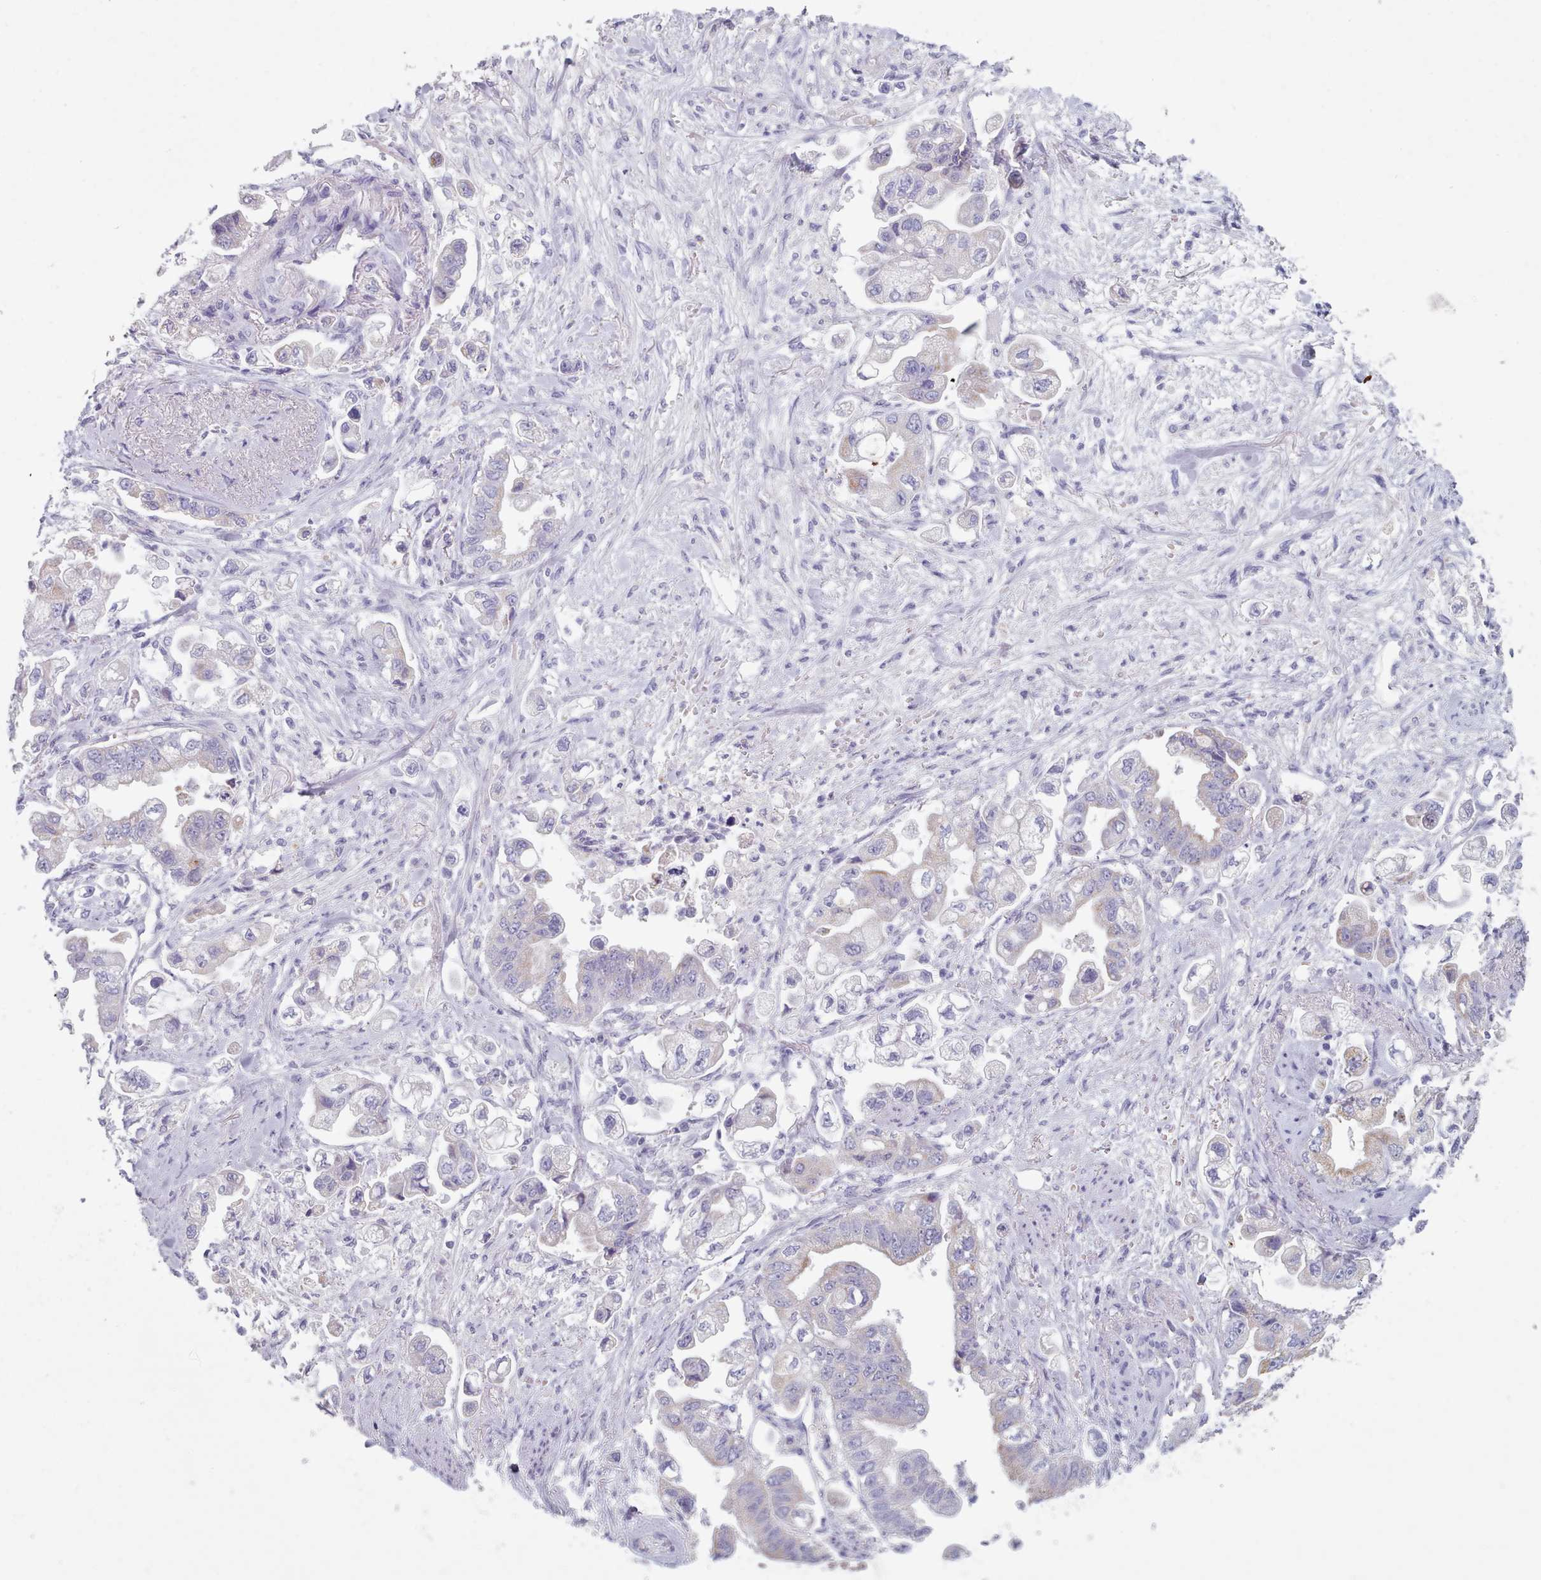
{"staining": {"intensity": "negative", "quantity": "none", "location": "none"}, "tissue": "stomach cancer", "cell_type": "Tumor cells", "image_type": "cancer", "snomed": [{"axis": "morphology", "description": "Adenocarcinoma, NOS"}, {"axis": "topography", "description": "Stomach"}], "caption": "A high-resolution image shows immunohistochemistry (IHC) staining of stomach cancer (adenocarcinoma), which exhibits no significant positivity in tumor cells. (Stains: DAB immunohistochemistry with hematoxylin counter stain, Microscopy: brightfield microscopy at high magnification).", "gene": "HAO1", "patient": {"sex": "male", "age": 62}}